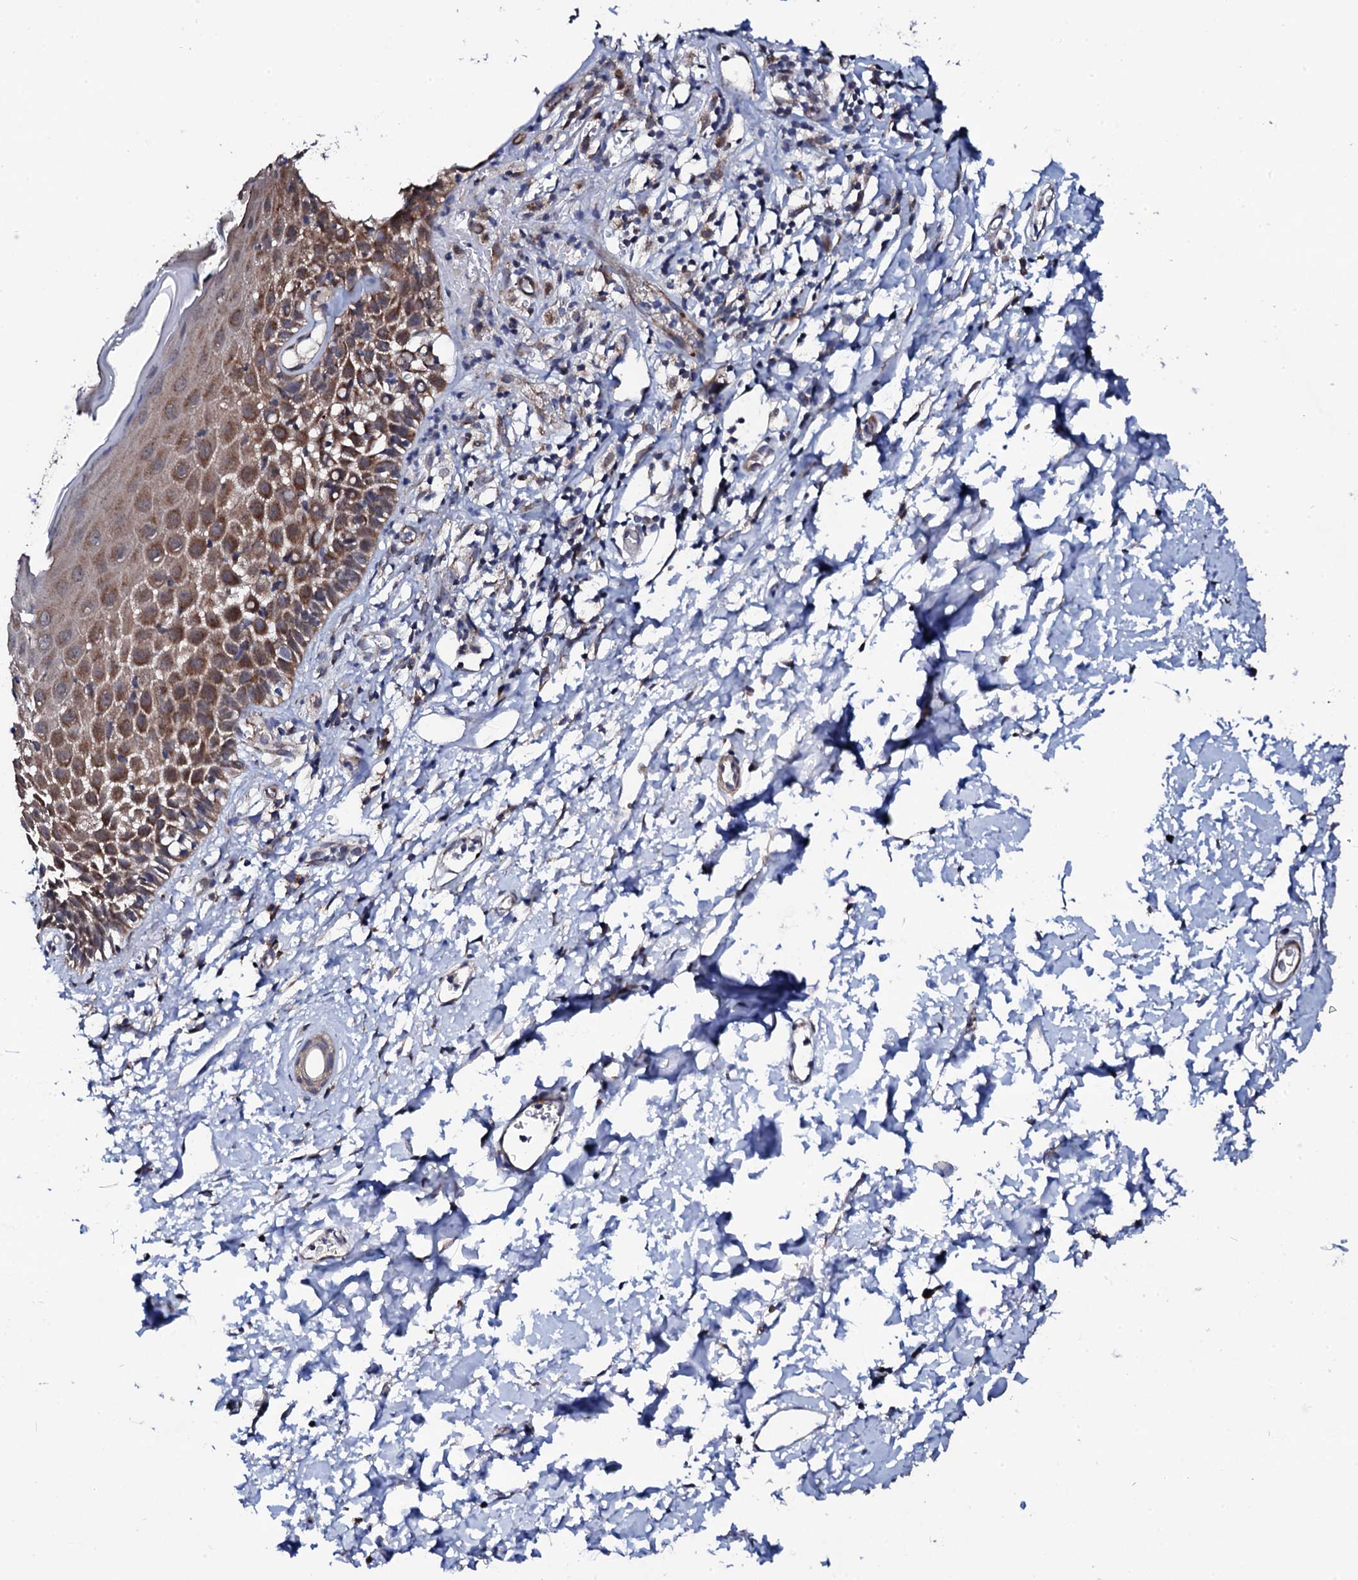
{"staining": {"intensity": "moderate", "quantity": "25%-75%", "location": "cytoplasmic/membranous"}, "tissue": "skin", "cell_type": "Epidermal cells", "image_type": "normal", "snomed": [{"axis": "morphology", "description": "Normal tissue, NOS"}, {"axis": "topography", "description": "Vulva"}], "caption": "Immunohistochemical staining of benign skin exhibits 25%-75% levels of moderate cytoplasmic/membranous protein positivity in about 25%-75% of epidermal cells. (IHC, brightfield microscopy, high magnification).", "gene": "COG4", "patient": {"sex": "female", "age": 68}}